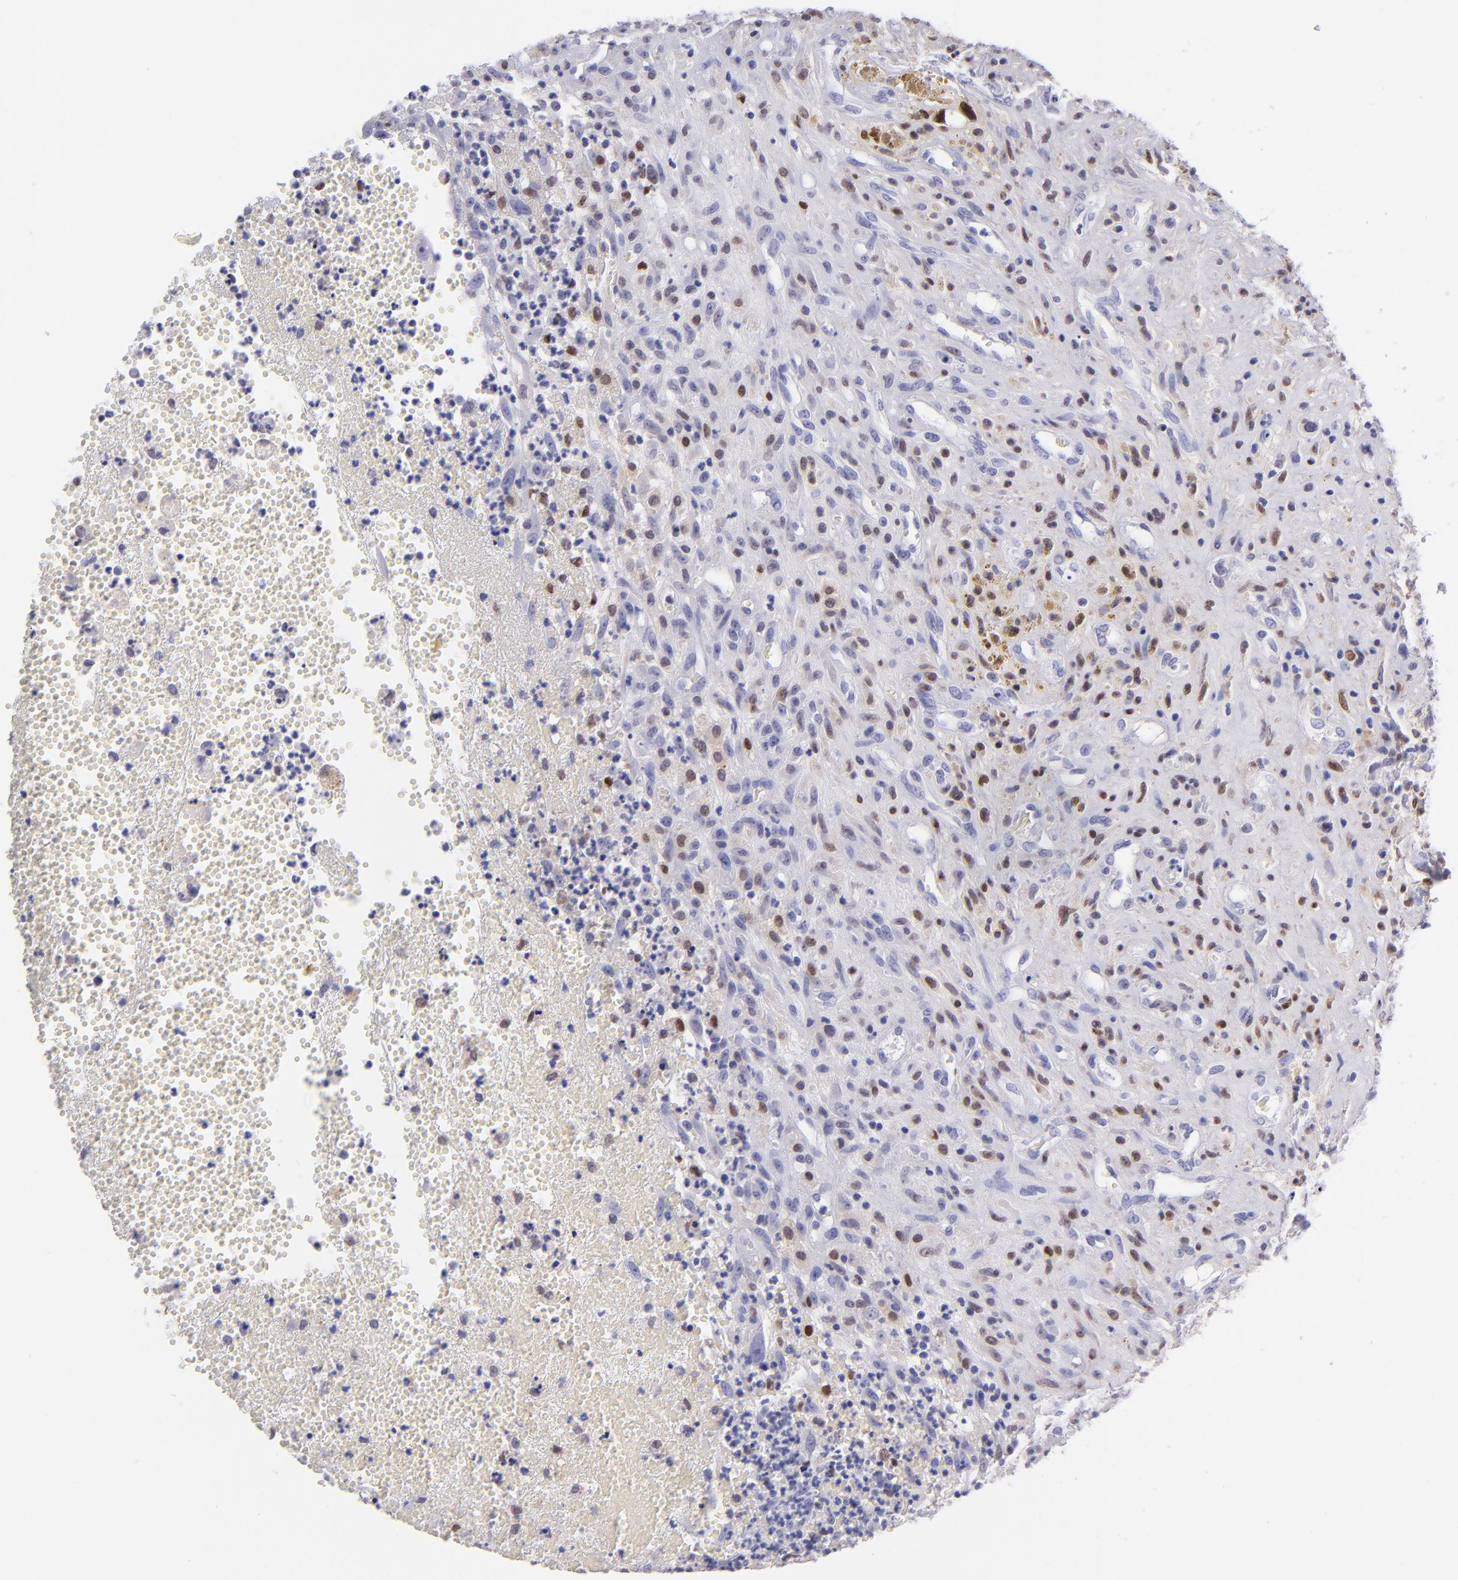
{"staining": {"intensity": "moderate", "quantity": "<25%", "location": "nuclear"}, "tissue": "glioma", "cell_type": "Tumor cells", "image_type": "cancer", "snomed": [{"axis": "morphology", "description": "Glioma, malignant, High grade"}, {"axis": "topography", "description": "Brain"}], "caption": "An image of human glioma stained for a protein displays moderate nuclear brown staining in tumor cells.", "gene": "MITF", "patient": {"sex": "male", "age": 66}}